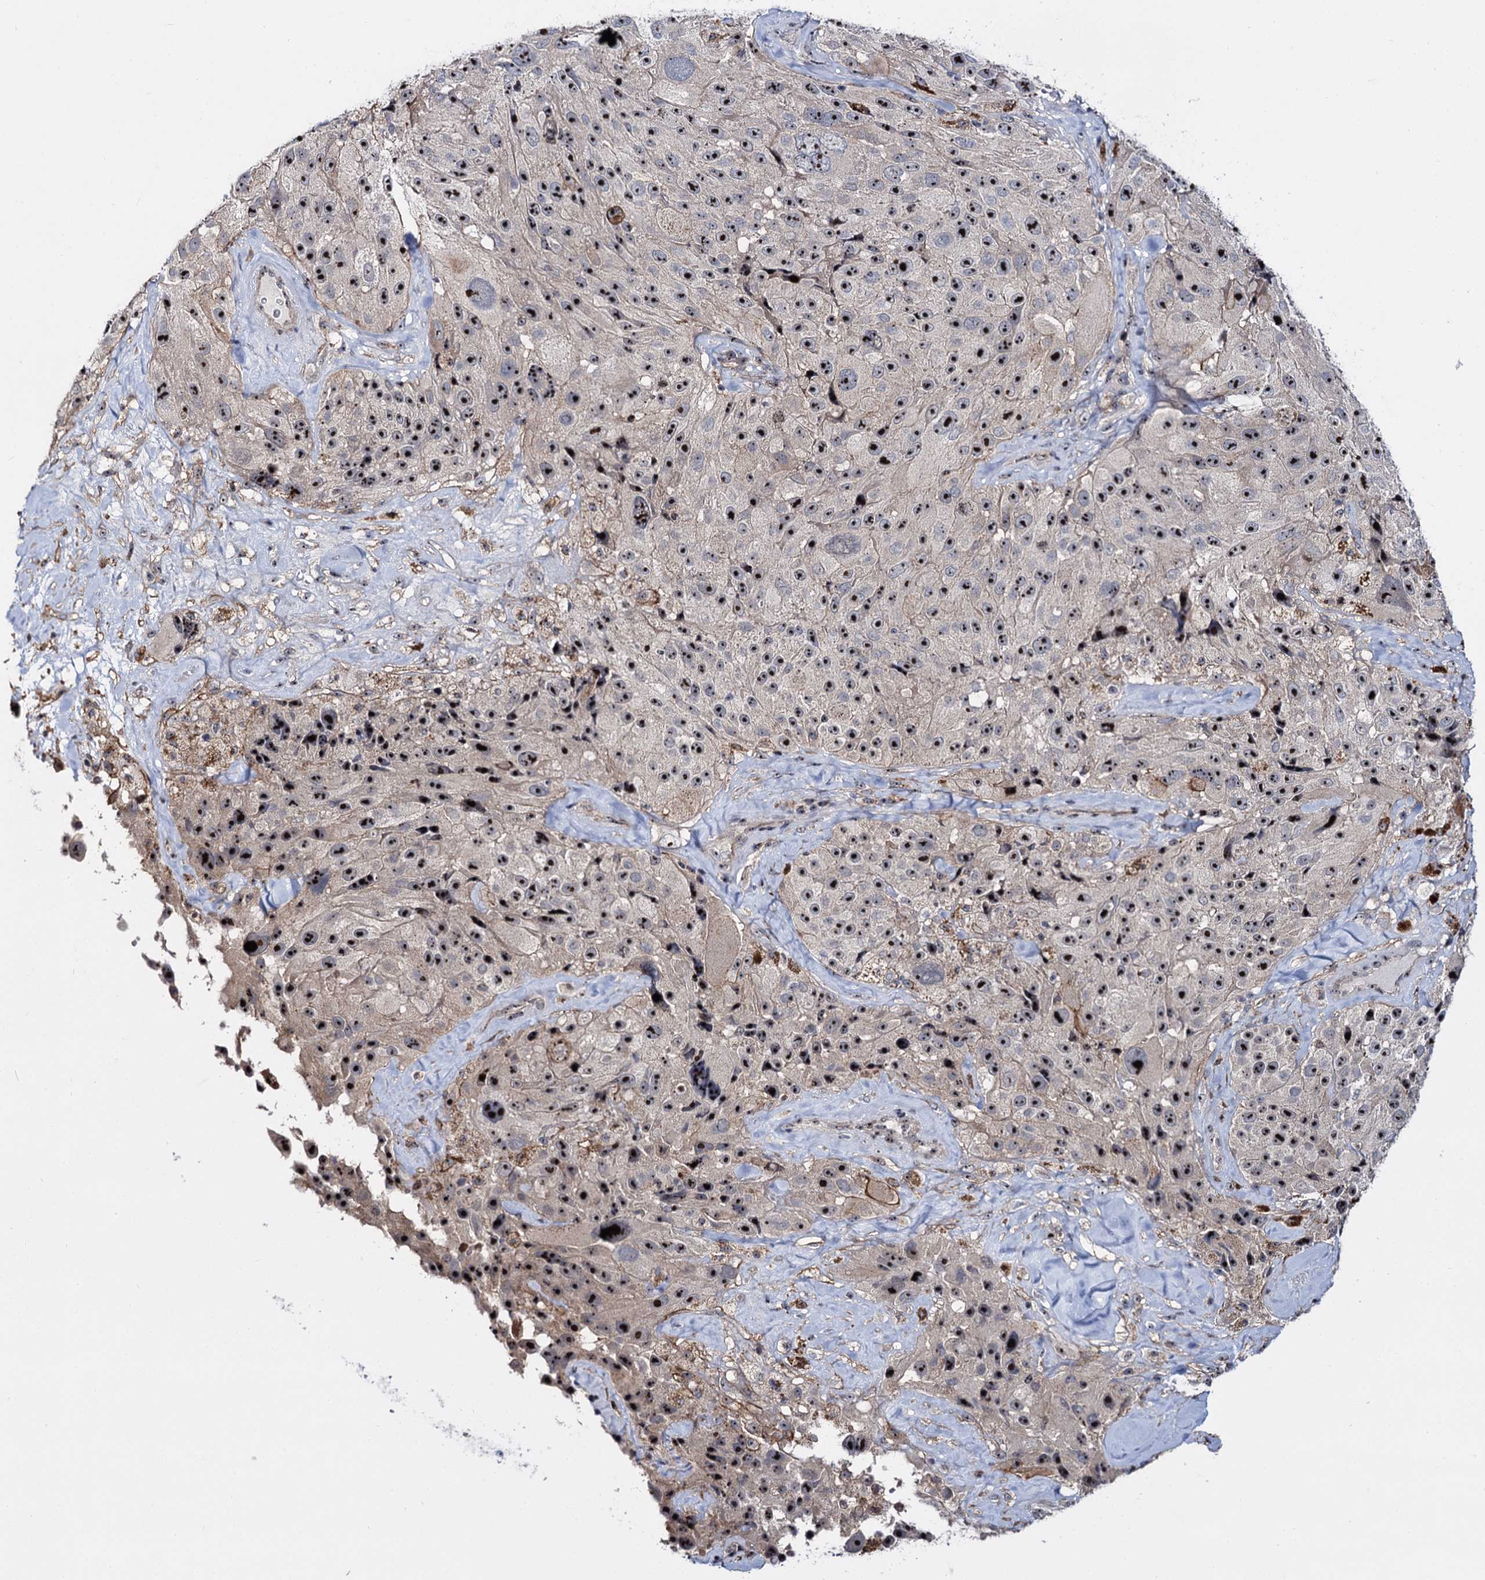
{"staining": {"intensity": "strong", "quantity": ">75%", "location": "nuclear"}, "tissue": "melanoma", "cell_type": "Tumor cells", "image_type": "cancer", "snomed": [{"axis": "morphology", "description": "Malignant melanoma, Metastatic site"}, {"axis": "topography", "description": "Lymph node"}], "caption": "The image displays a brown stain indicating the presence of a protein in the nuclear of tumor cells in malignant melanoma (metastatic site). (DAB (3,3'-diaminobenzidine) IHC with brightfield microscopy, high magnification).", "gene": "SUPT20H", "patient": {"sex": "male", "age": 62}}